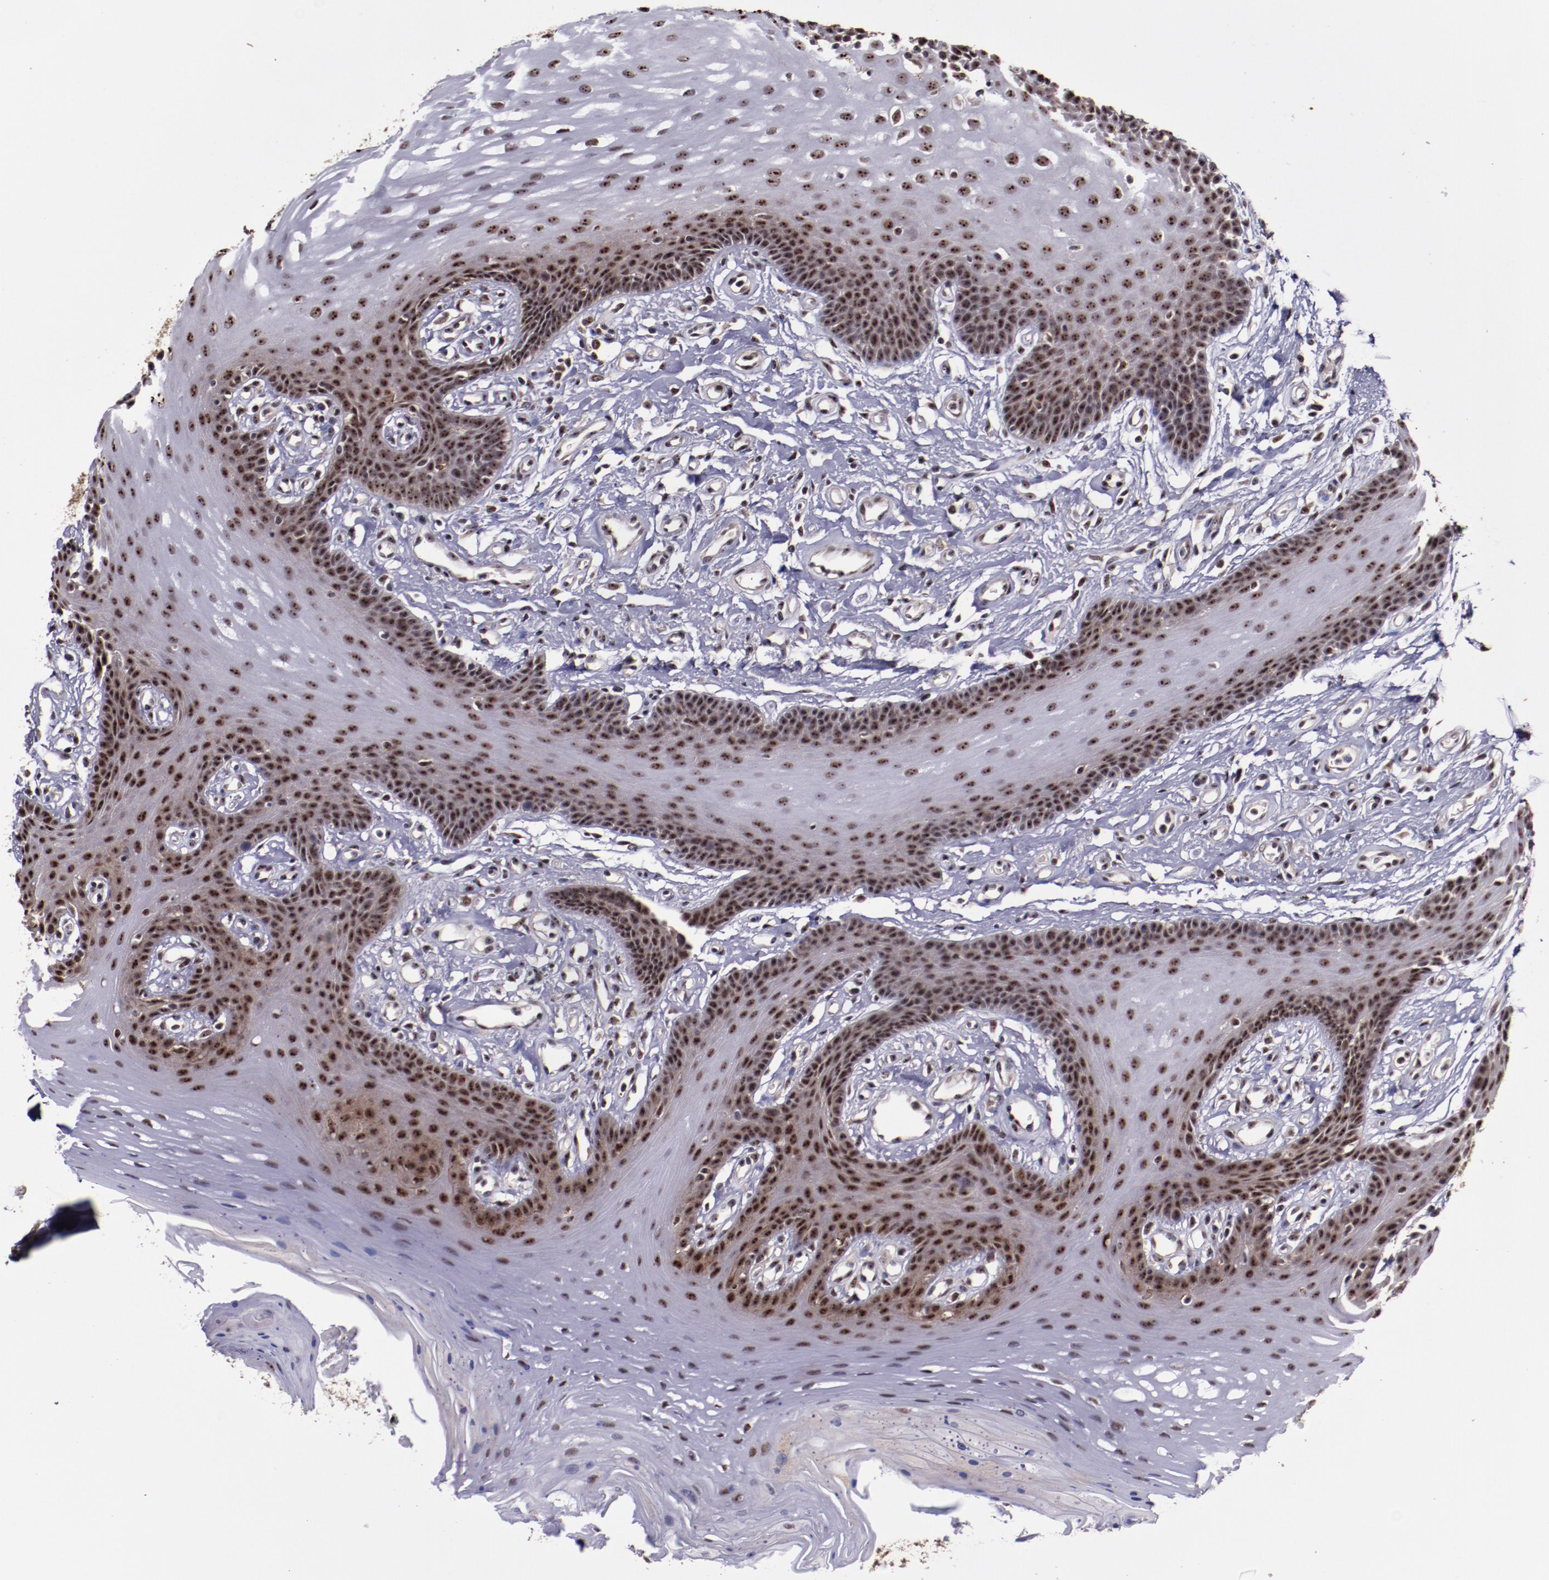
{"staining": {"intensity": "strong", "quantity": ">75%", "location": "nuclear"}, "tissue": "oral mucosa", "cell_type": "Squamous epithelial cells", "image_type": "normal", "snomed": [{"axis": "morphology", "description": "Normal tissue, NOS"}, {"axis": "topography", "description": "Oral tissue"}], "caption": "Immunohistochemical staining of unremarkable human oral mucosa displays >75% levels of strong nuclear protein positivity in about >75% of squamous epithelial cells. (brown staining indicates protein expression, while blue staining denotes nuclei).", "gene": "CECR2", "patient": {"sex": "male", "age": 62}}